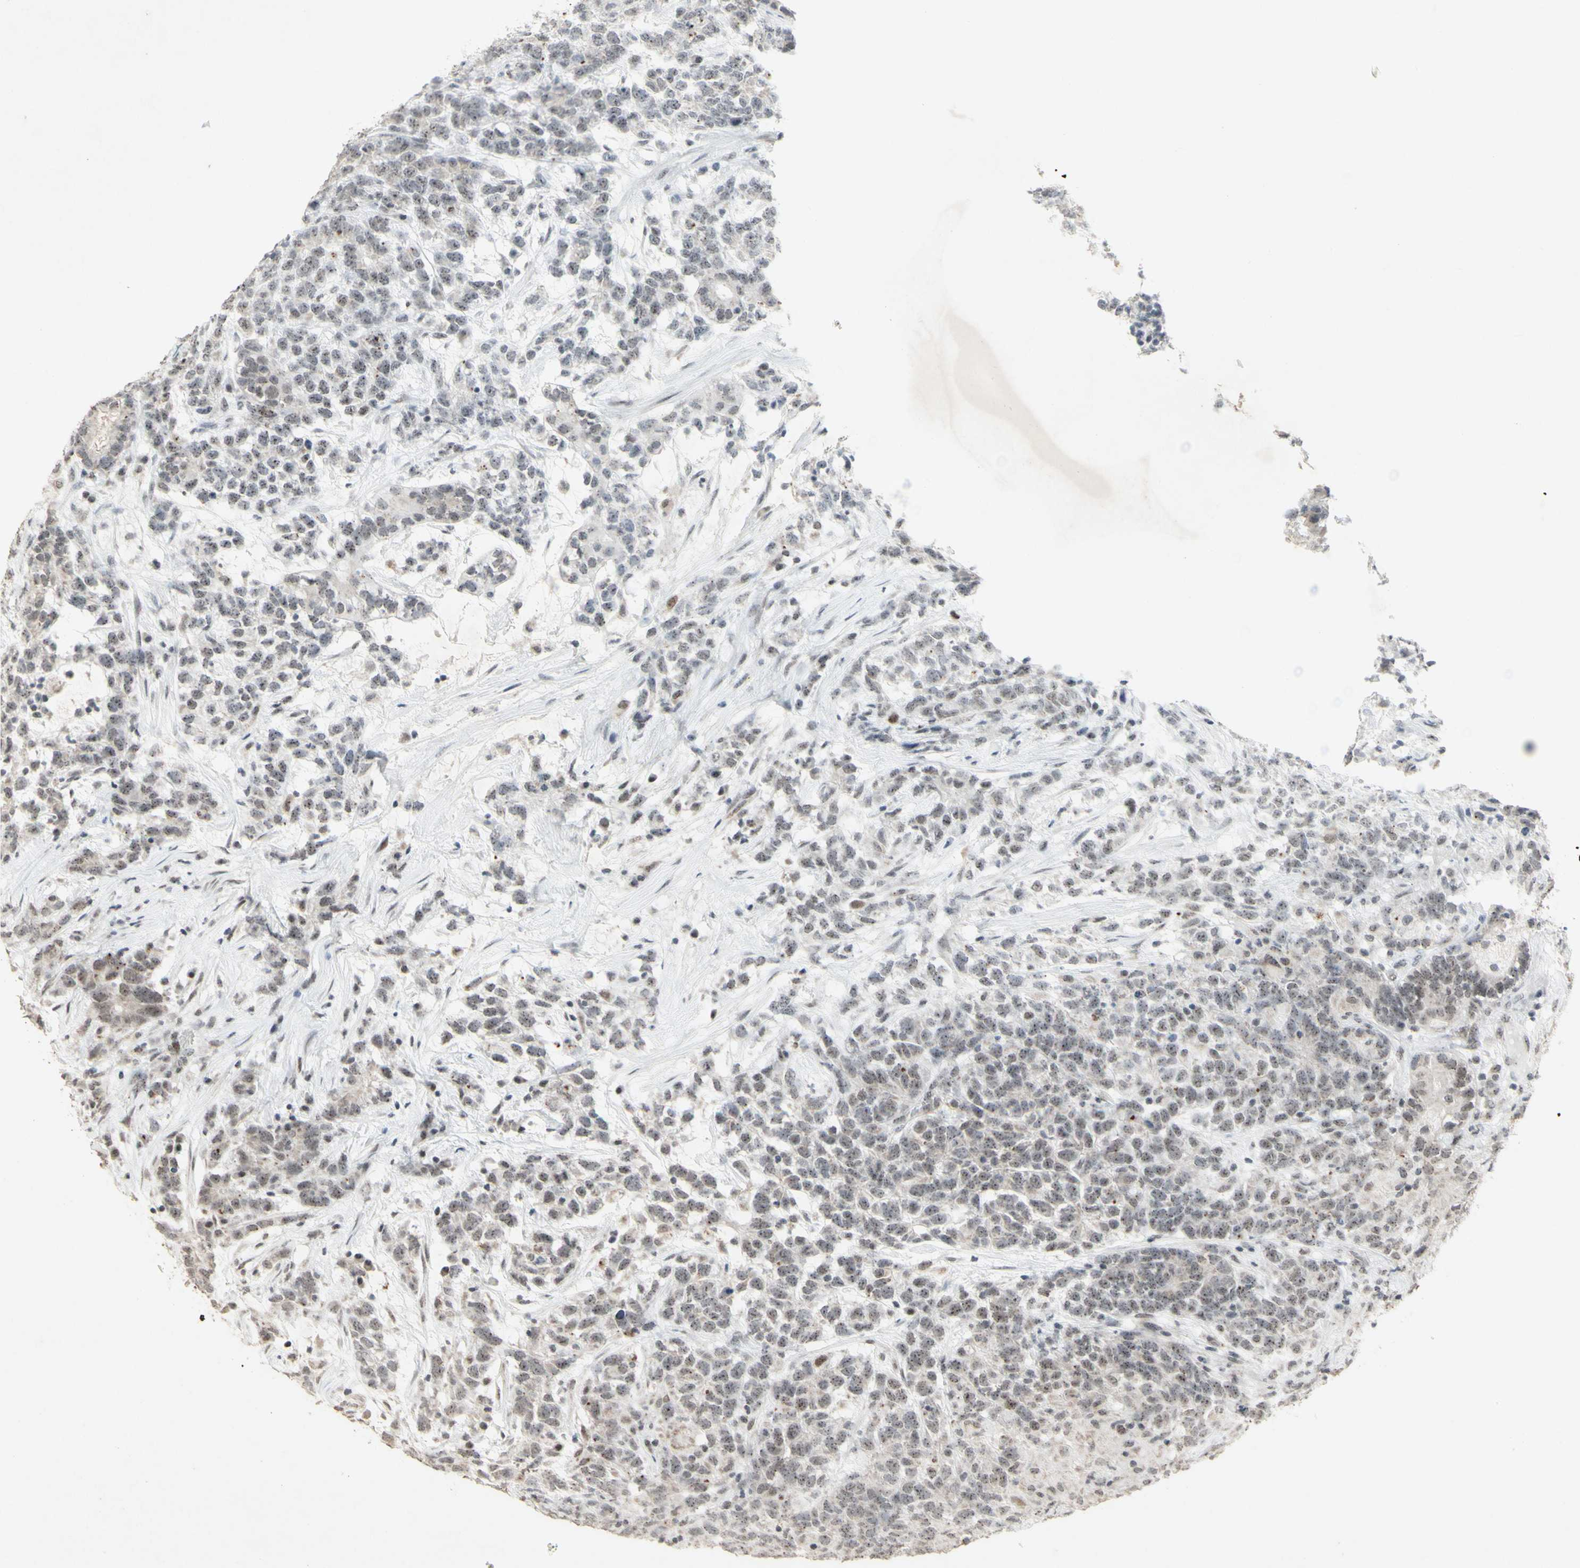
{"staining": {"intensity": "weak", "quantity": ">75%", "location": "nuclear"}, "tissue": "testis cancer", "cell_type": "Tumor cells", "image_type": "cancer", "snomed": [{"axis": "morphology", "description": "Carcinoma, Embryonal, NOS"}, {"axis": "topography", "description": "Testis"}], "caption": "This is a micrograph of immunohistochemistry staining of embryonal carcinoma (testis), which shows weak expression in the nuclear of tumor cells.", "gene": "CENPB", "patient": {"sex": "male", "age": 26}}